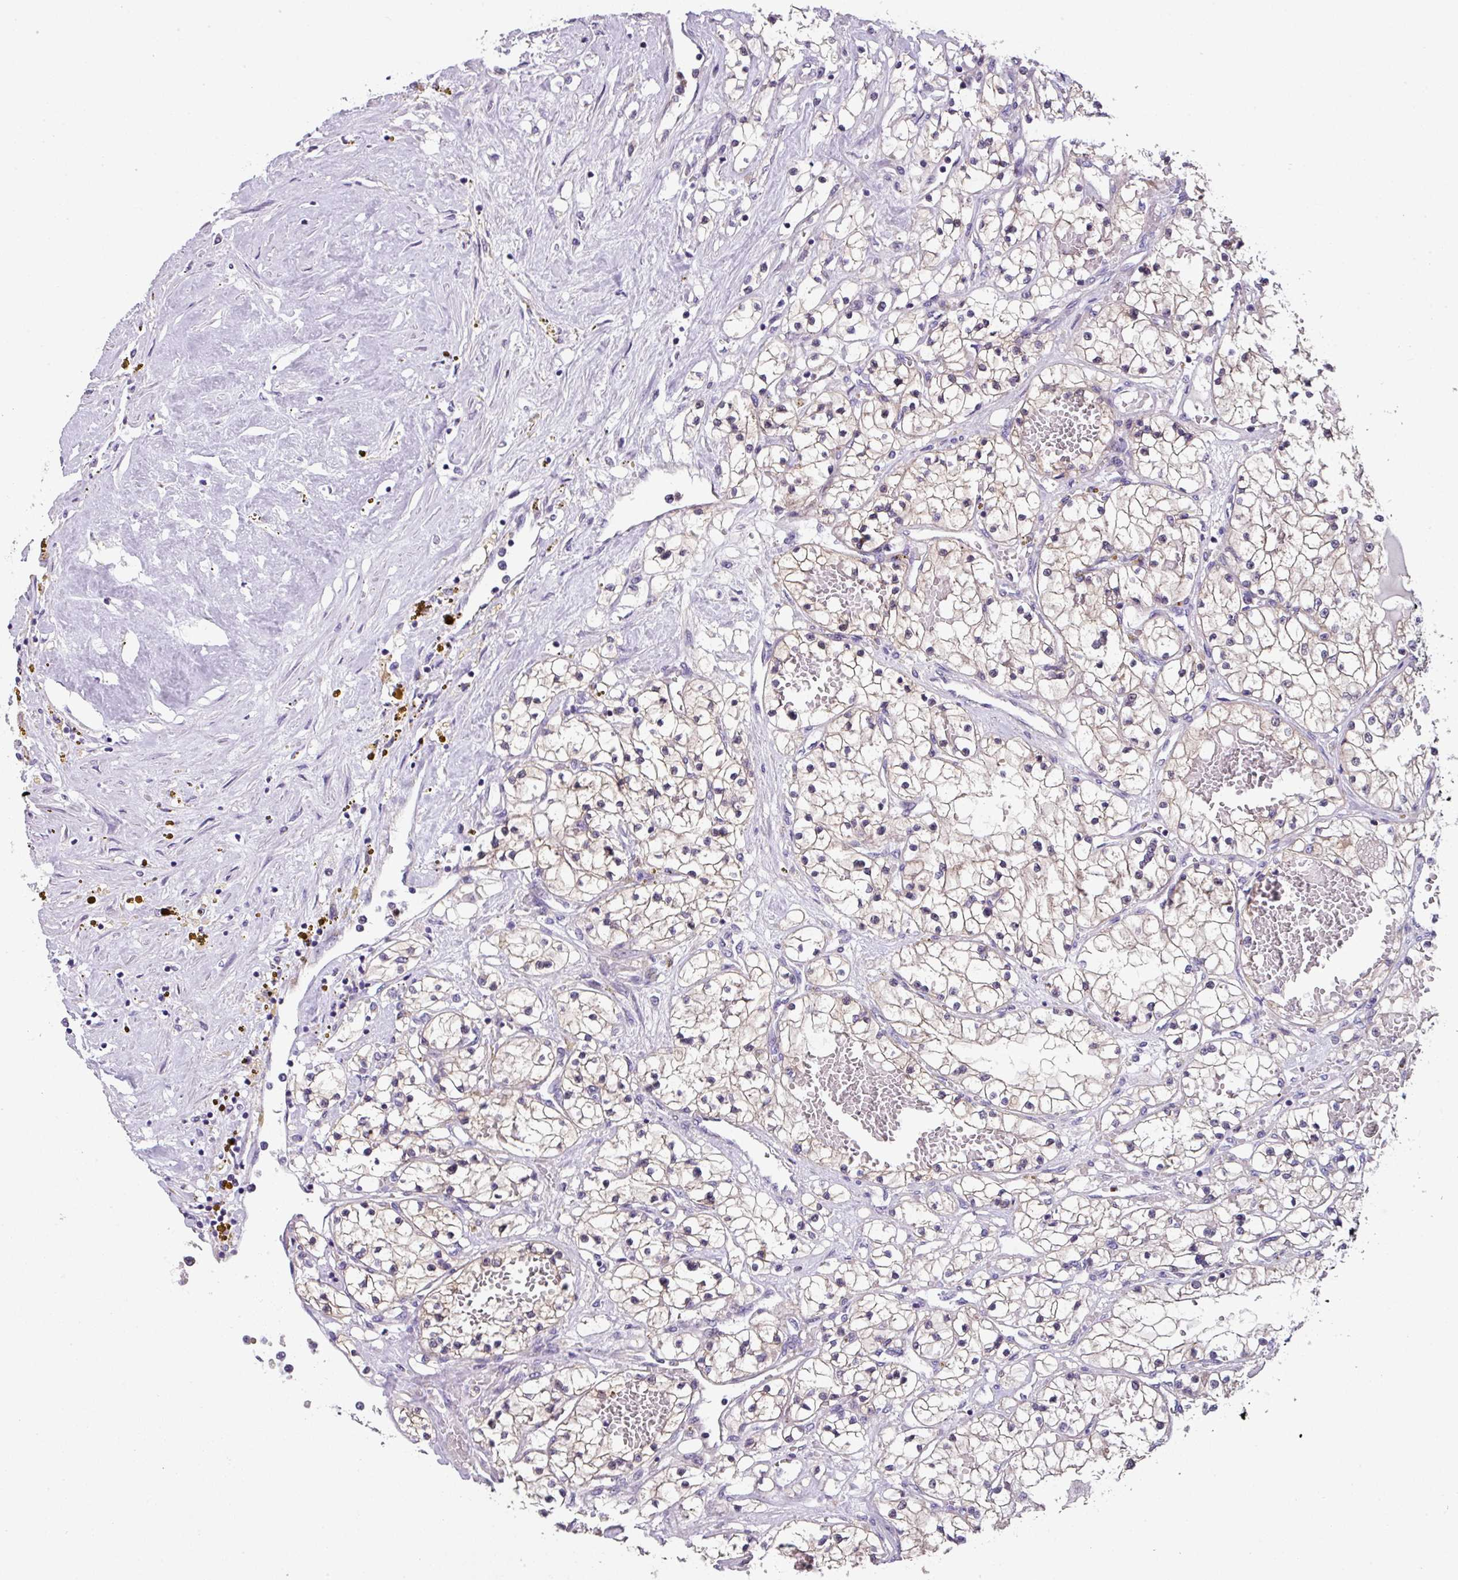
{"staining": {"intensity": "weak", "quantity": "<25%", "location": "cytoplasmic/membranous"}, "tissue": "renal cancer", "cell_type": "Tumor cells", "image_type": "cancer", "snomed": [{"axis": "morphology", "description": "Normal tissue, NOS"}, {"axis": "morphology", "description": "Adenocarcinoma, NOS"}, {"axis": "topography", "description": "Kidney"}], "caption": "Protein analysis of renal adenocarcinoma shows no significant positivity in tumor cells.", "gene": "ZFP3", "patient": {"sex": "male", "age": 68}}